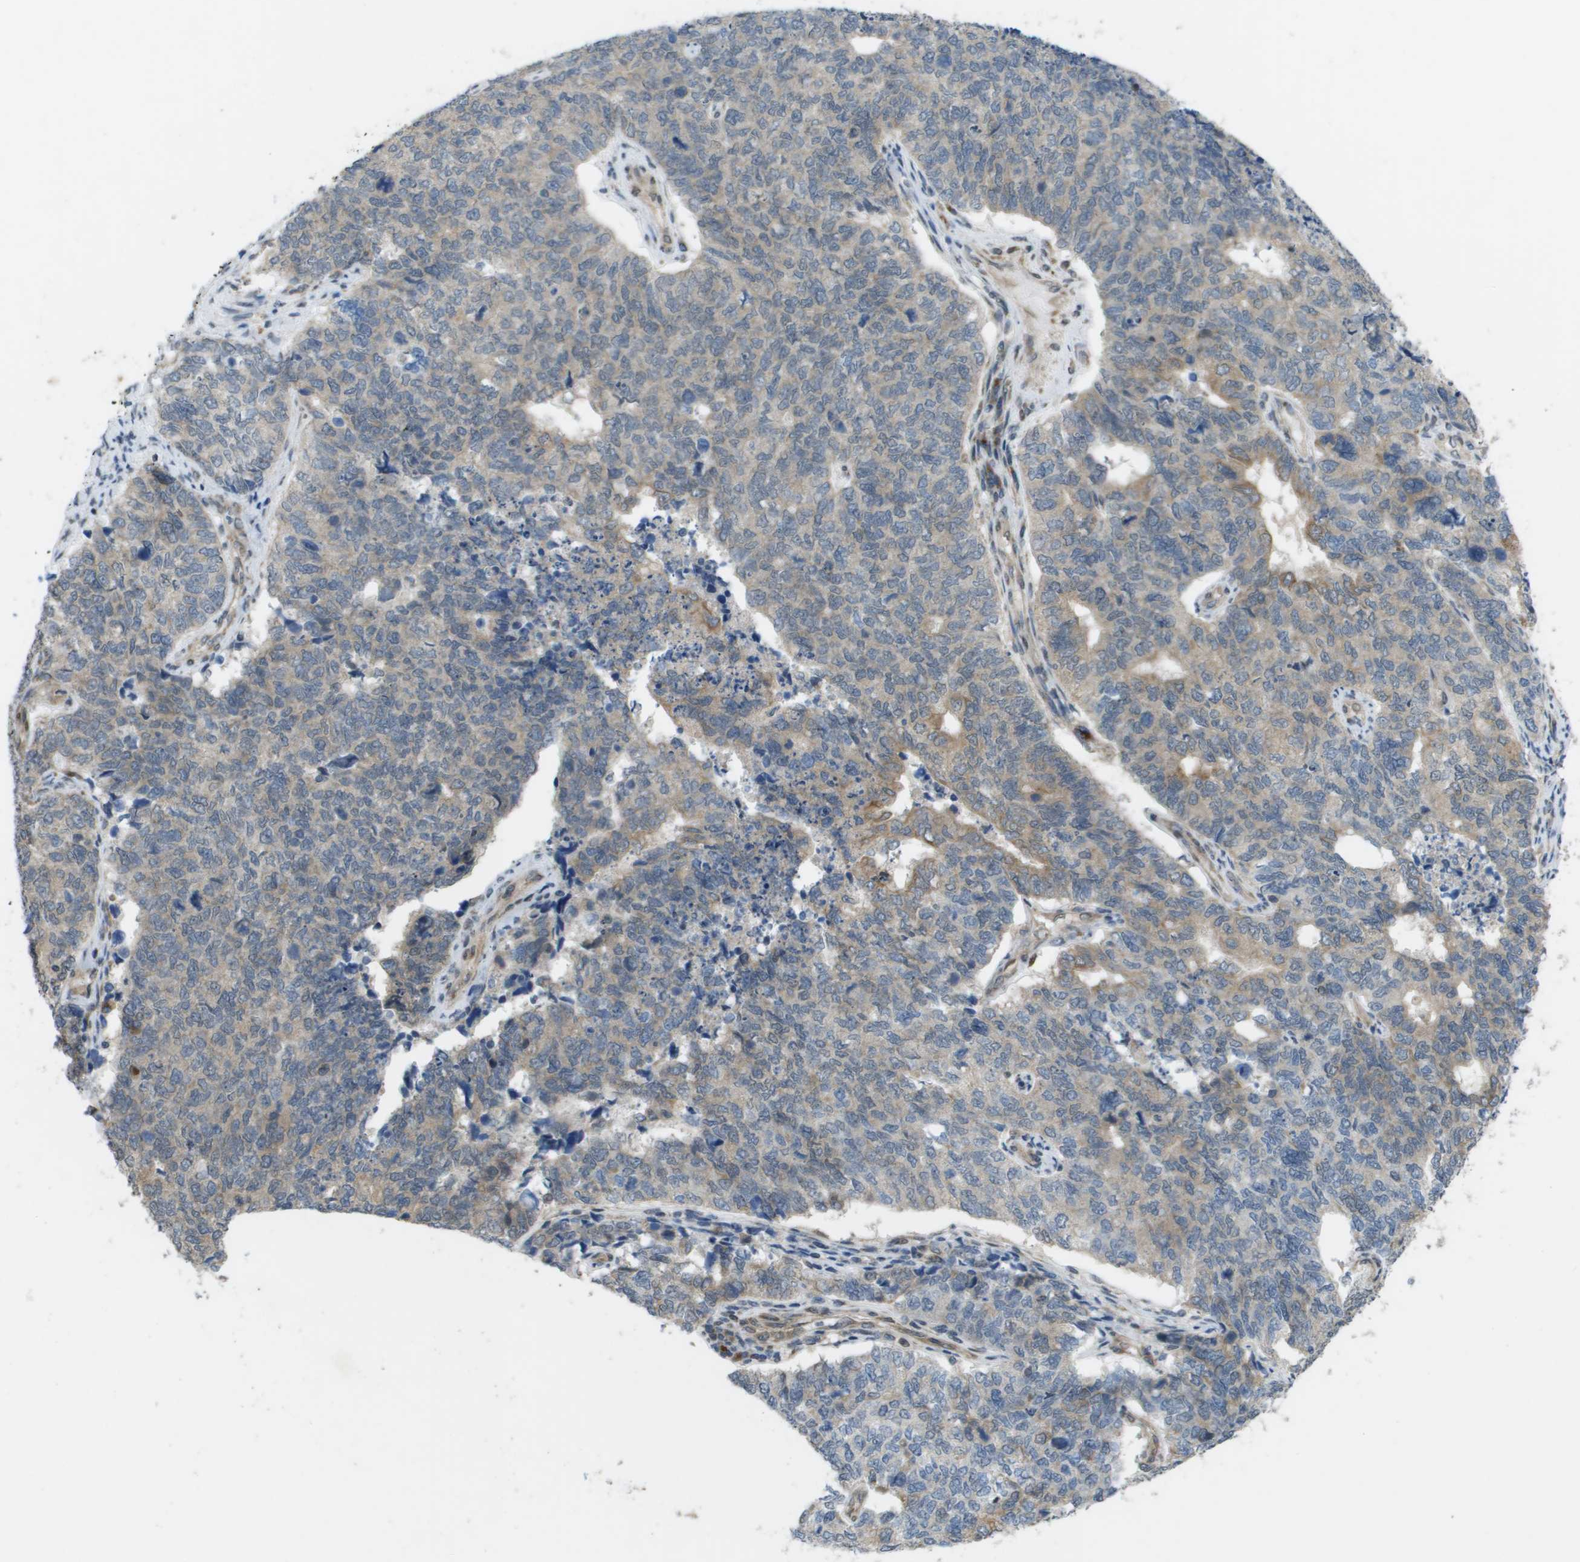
{"staining": {"intensity": "negative", "quantity": "none", "location": "none"}, "tissue": "cervical cancer", "cell_type": "Tumor cells", "image_type": "cancer", "snomed": [{"axis": "morphology", "description": "Squamous cell carcinoma, NOS"}, {"axis": "topography", "description": "Cervix"}], "caption": "Cervical squamous cell carcinoma was stained to show a protein in brown. There is no significant positivity in tumor cells.", "gene": "IFNLR1", "patient": {"sex": "female", "age": 63}}